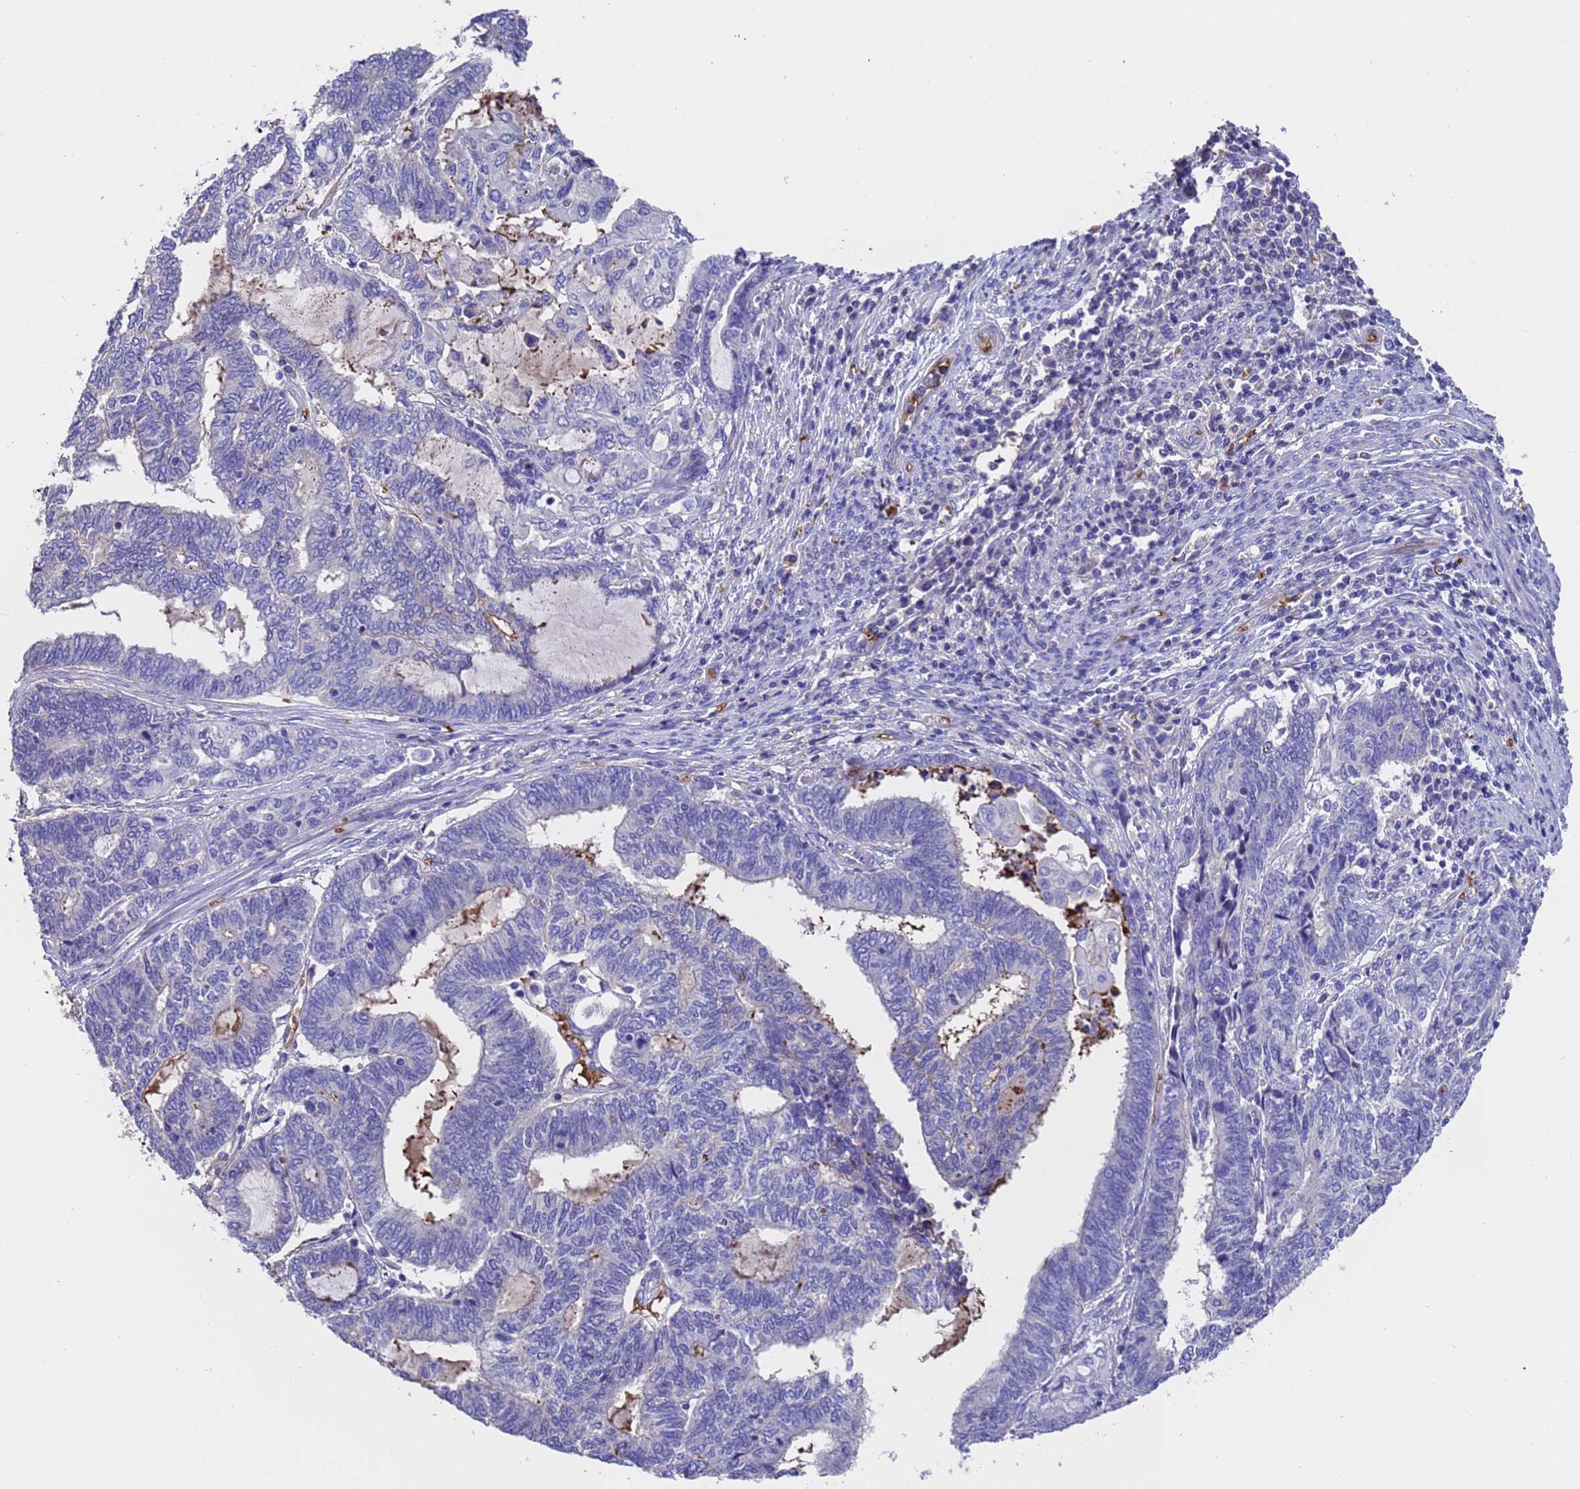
{"staining": {"intensity": "negative", "quantity": "none", "location": "none"}, "tissue": "endometrial cancer", "cell_type": "Tumor cells", "image_type": "cancer", "snomed": [{"axis": "morphology", "description": "Adenocarcinoma, NOS"}, {"axis": "topography", "description": "Uterus"}, {"axis": "topography", "description": "Endometrium"}], "caption": "A photomicrograph of human endometrial adenocarcinoma is negative for staining in tumor cells. (DAB (3,3'-diaminobenzidine) immunohistochemistry (IHC) with hematoxylin counter stain).", "gene": "ELP6", "patient": {"sex": "female", "age": 70}}